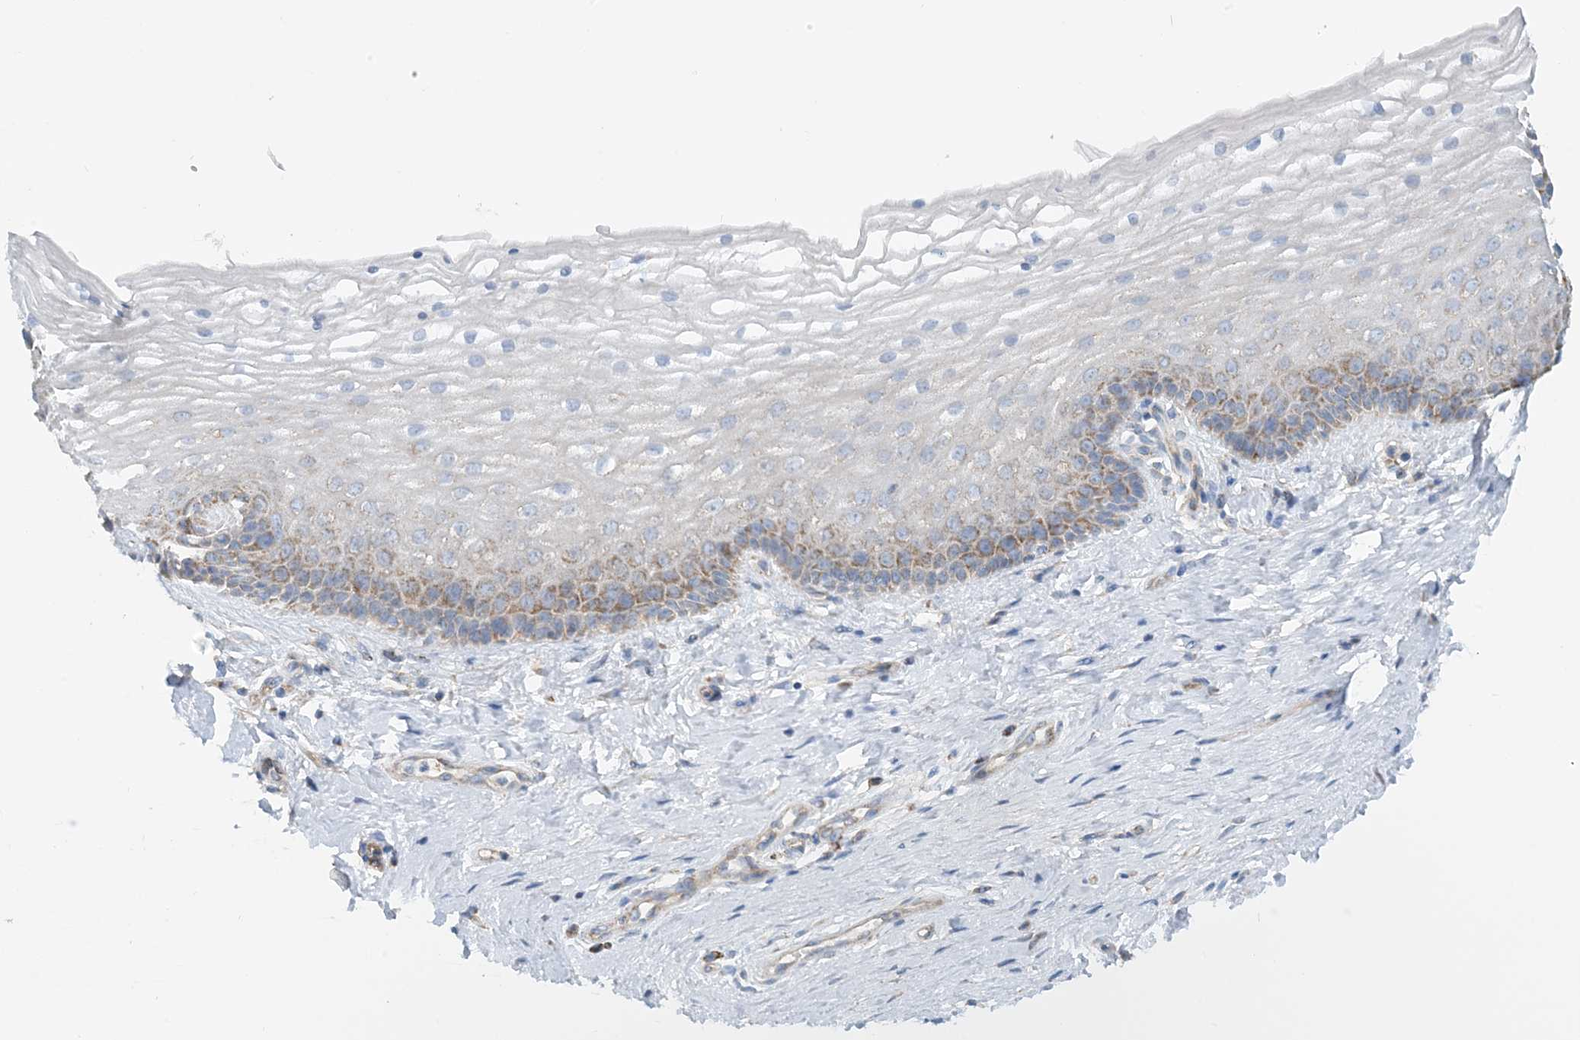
{"staining": {"intensity": "moderate", "quantity": "<25%", "location": "cytoplasmic/membranous"}, "tissue": "vagina", "cell_type": "Squamous epithelial cells", "image_type": "normal", "snomed": [{"axis": "morphology", "description": "Normal tissue, NOS"}, {"axis": "topography", "description": "Vagina"}], "caption": "Immunohistochemistry histopathology image of normal vagina stained for a protein (brown), which demonstrates low levels of moderate cytoplasmic/membranous expression in about <25% of squamous epithelial cells.", "gene": "PHOSPHO2", "patient": {"sex": "female", "age": 46}}